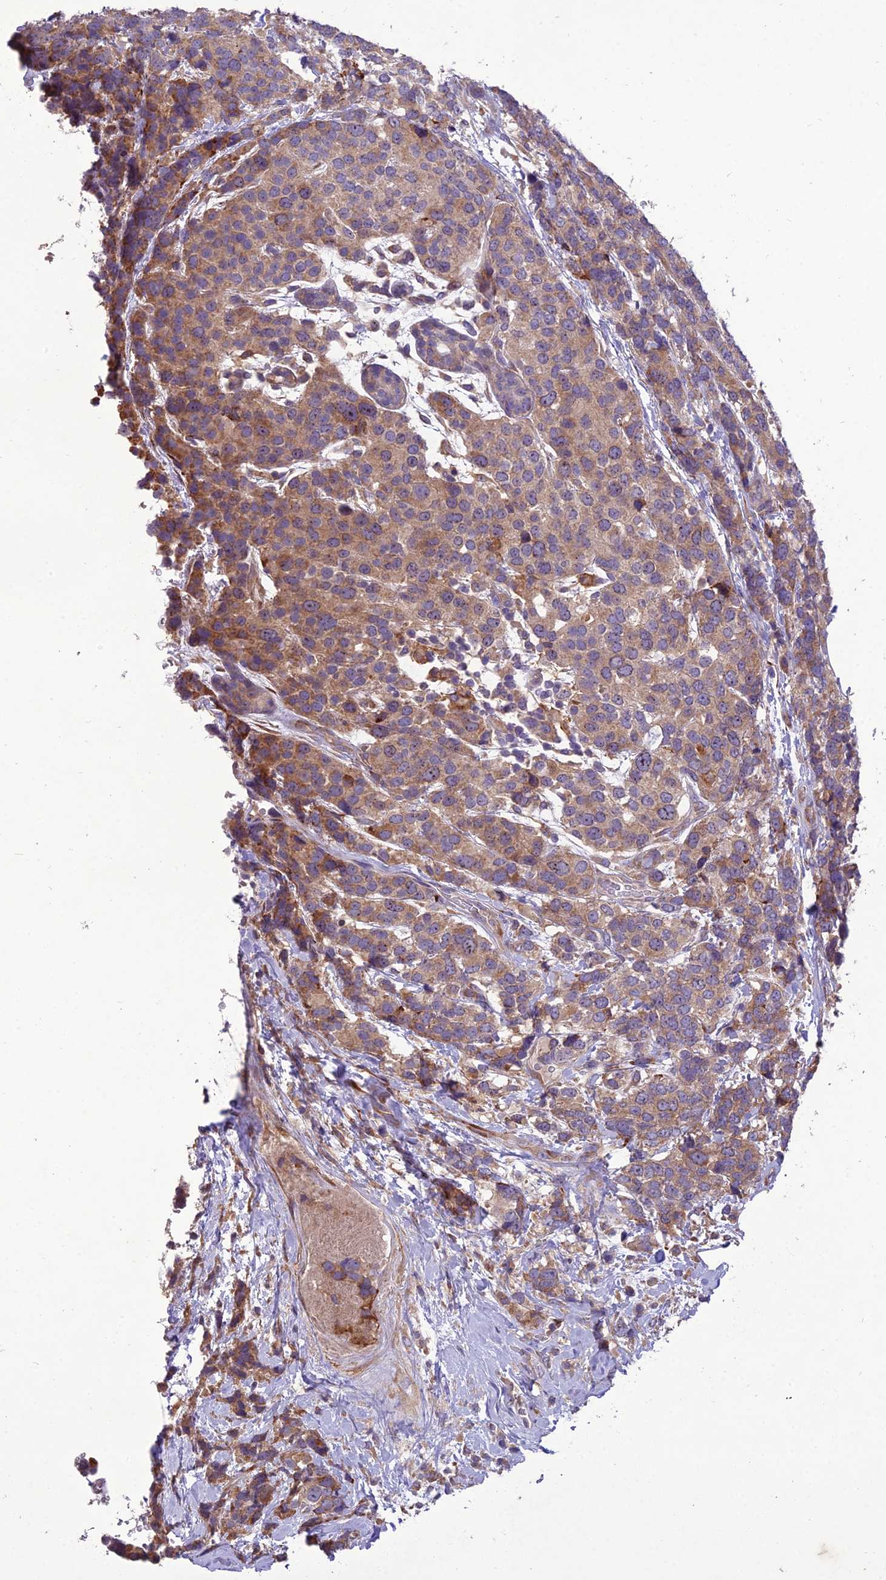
{"staining": {"intensity": "moderate", "quantity": "25%-75%", "location": "cytoplasmic/membranous"}, "tissue": "breast cancer", "cell_type": "Tumor cells", "image_type": "cancer", "snomed": [{"axis": "morphology", "description": "Lobular carcinoma"}, {"axis": "topography", "description": "Breast"}], "caption": "Immunohistochemistry micrograph of neoplastic tissue: breast lobular carcinoma stained using immunohistochemistry shows medium levels of moderate protein expression localized specifically in the cytoplasmic/membranous of tumor cells, appearing as a cytoplasmic/membranous brown color.", "gene": "CENPL", "patient": {"sex": "female", "age": 59}}